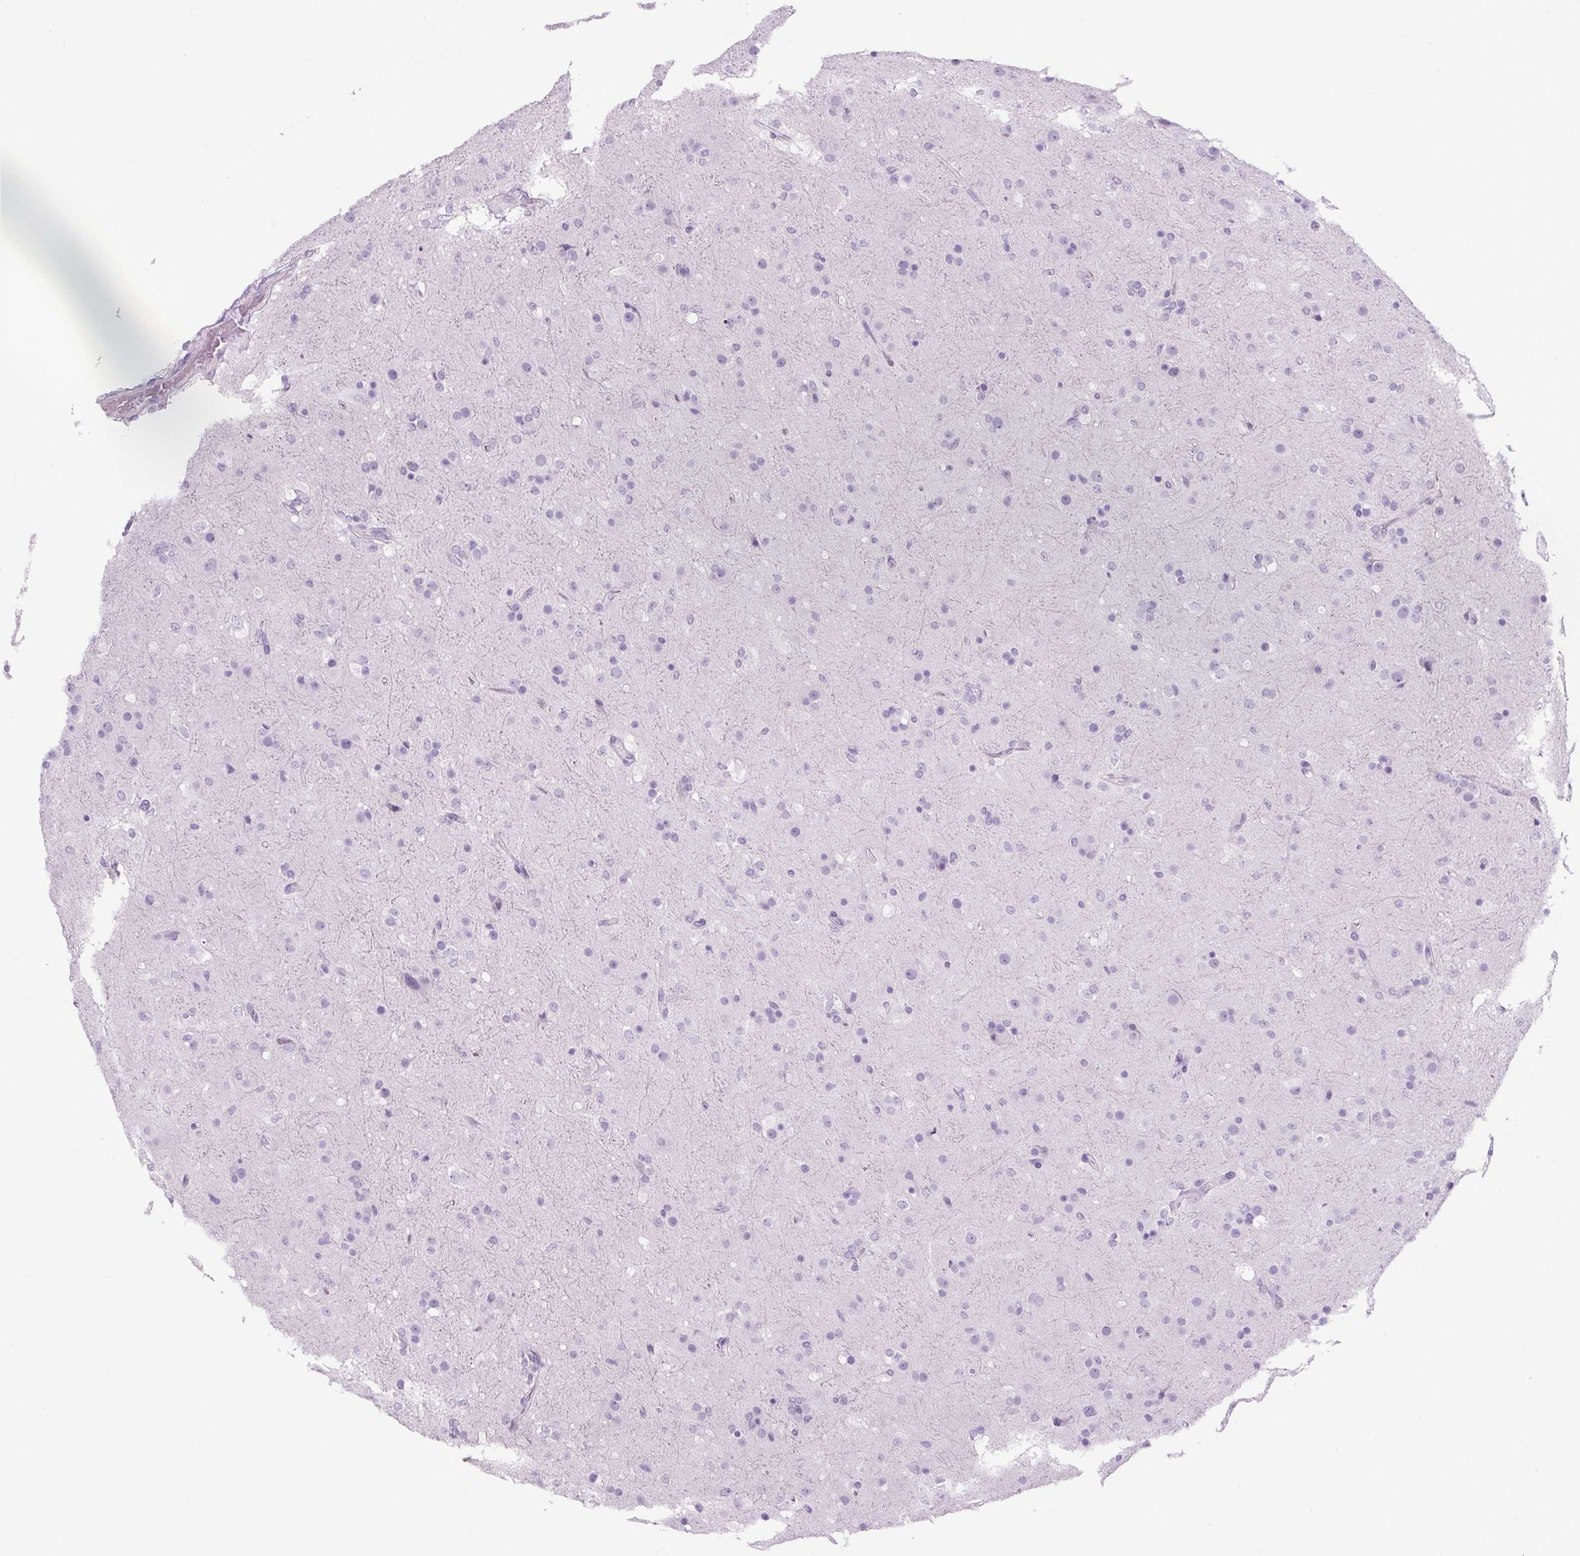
{"staining": {"intensity": "negative", "quantity": "none", "location": "none"}, "tissue": "glioma", "cell_type": "Tumor cells", "image_type": "cancer", "snomed": [{"axis": "morphology", "description": "Glioma, malignant, Low grade"}, {"axis": "topography", "description": "Brain"}], "caption": "This histopathology image is of low-grade glioma (malignant) stained with immunohistochemistry (IHC) to label a protein in brown with the nuclei are counter-stained blue. There is no positivity in tumor cells.", "gene": "COL9A2", "patient": {"sex": "male", "age": 65}}